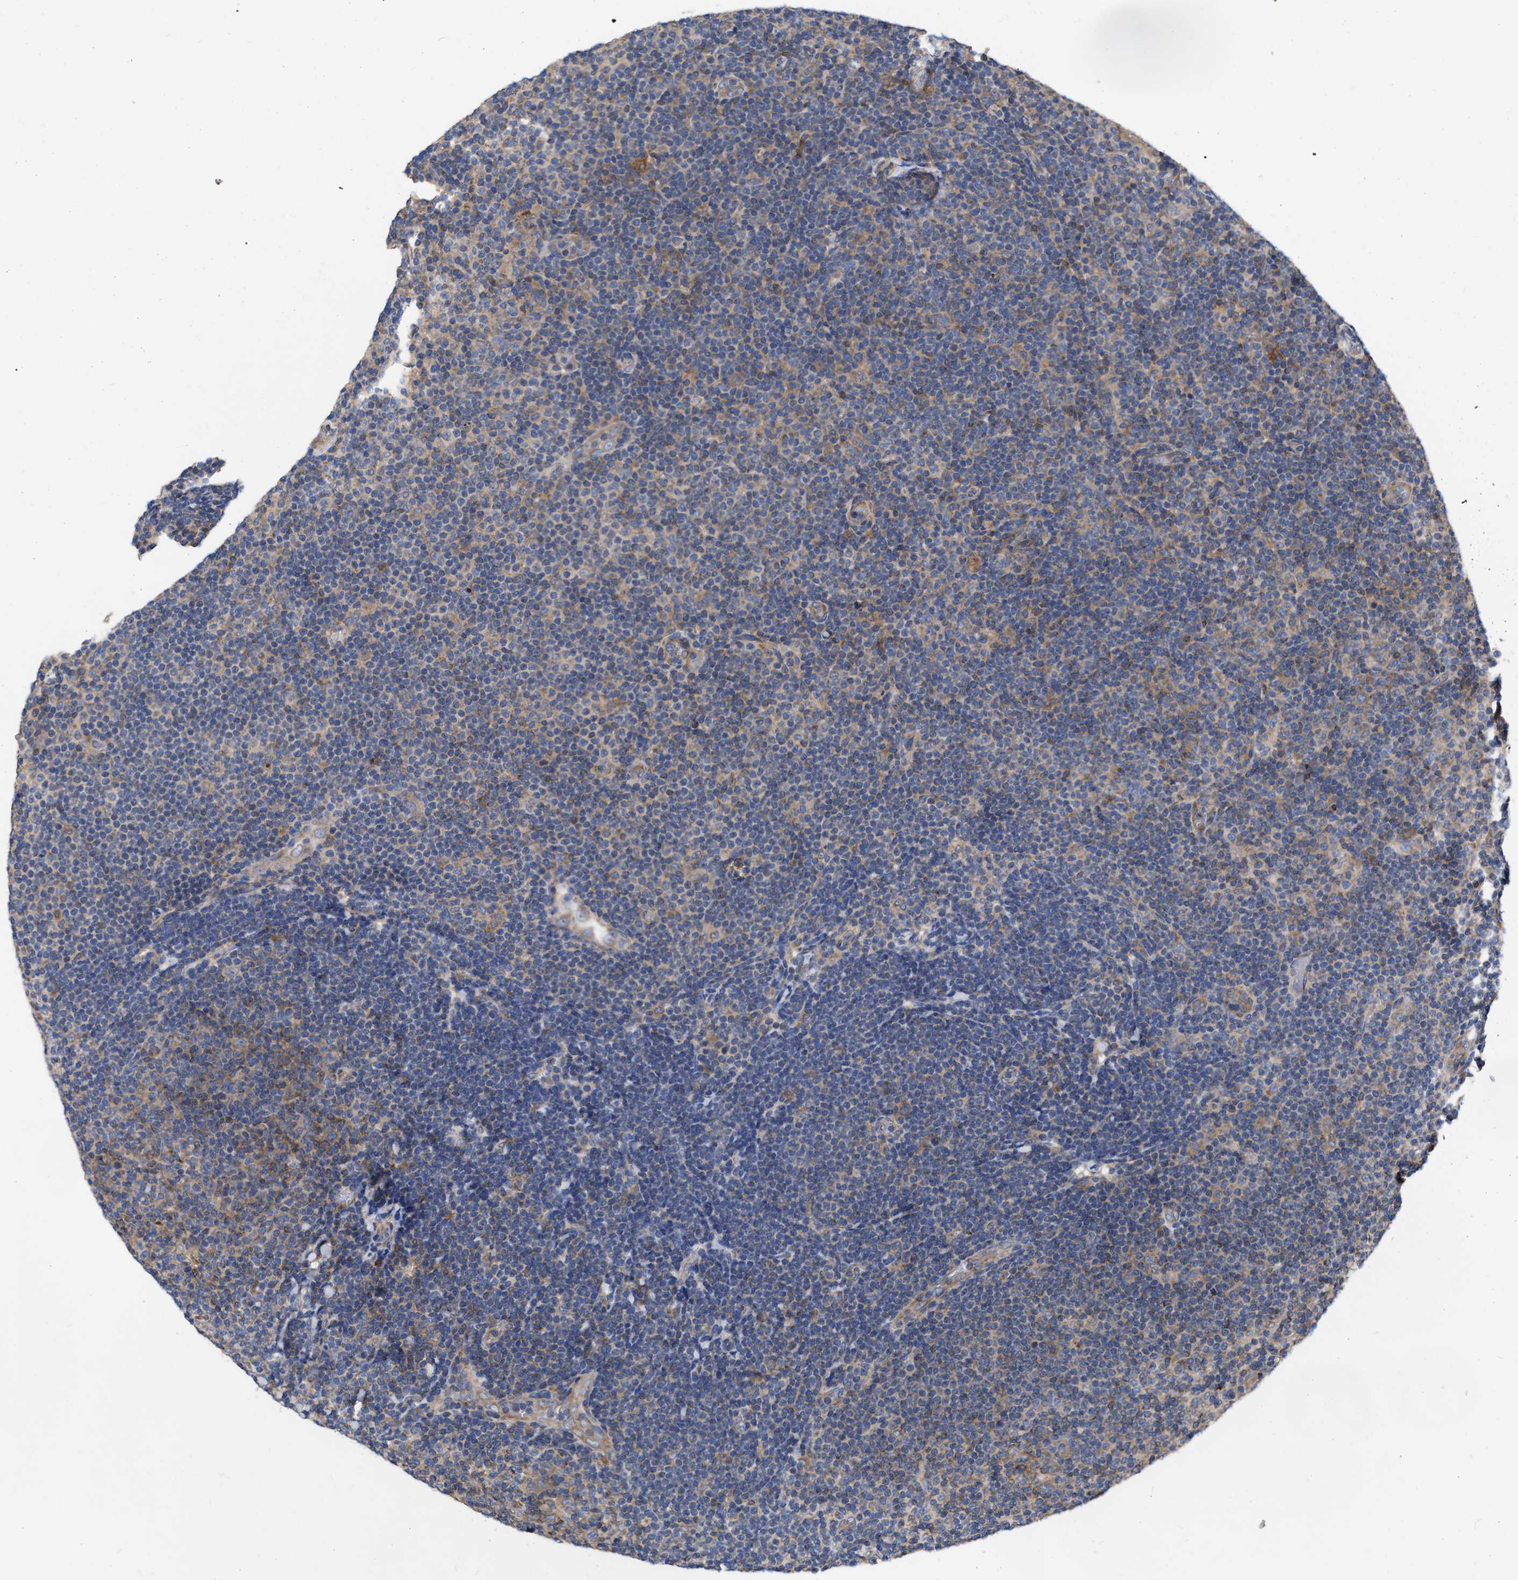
{"staining": {"intensity": "moderate", "quantity": "25%-75%", "location": "cytoplasmic/membranous"}, "tissue": "lymphoma", "cell_type": "Tumor cells", "image_type": "cancer", "snomed": [{"axis": "morphology", "description": "Malignant lymphoma, non-Hodgkin's type, Low grade"}, {"axis": "topography", "description": "Lymph node"}], "caption": "Tumor cells demonstrate moderate cytoplasmic/membranous expression in approximately 25%-75% of cells in low-grade malignant lymphoma, non-Hodgkin's type.", "gene": "CDKN2C", "patient": {"sex": "male", "age": 83}}